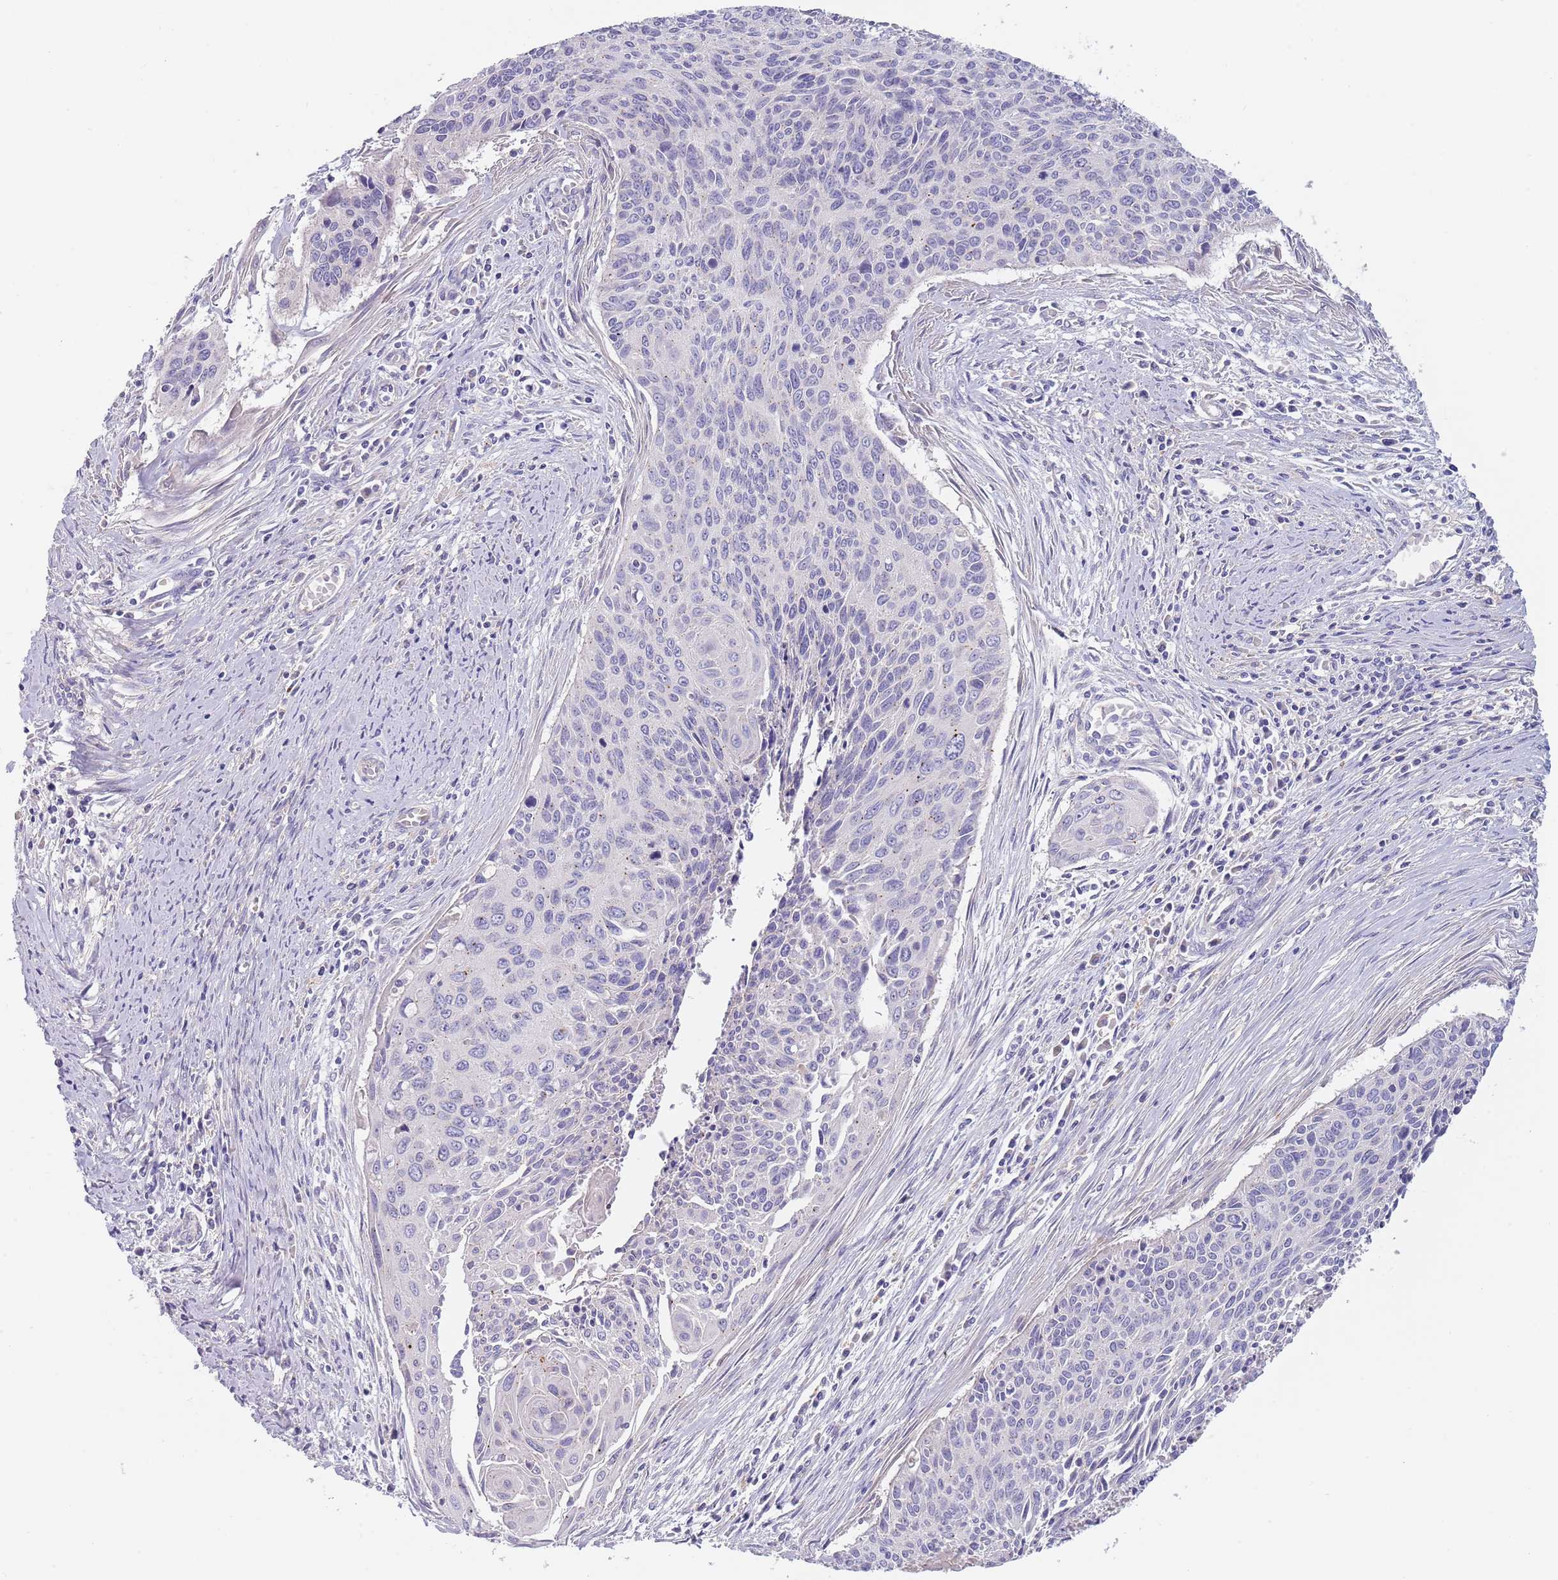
{"staining": {"intensity": "negative", "quantity": "none", "location": "none"}, "tissue": "cervical cancer", "cell_type": "Tumor cells", "image_type": "cancer", "snomed": [{"axis": "morphology", "description": "Squamous cell carcinoma, NOS"}, {"axis": "topography", "description": "Cervix"}], "caption": "Human squamous cell carcinoma (cervical) stained for a protein using immunohistochemistry (IHC) displays no staining in tumor cells.", "gene": "MAN1C1", "patient": {"sex": "female", "age": 55}}